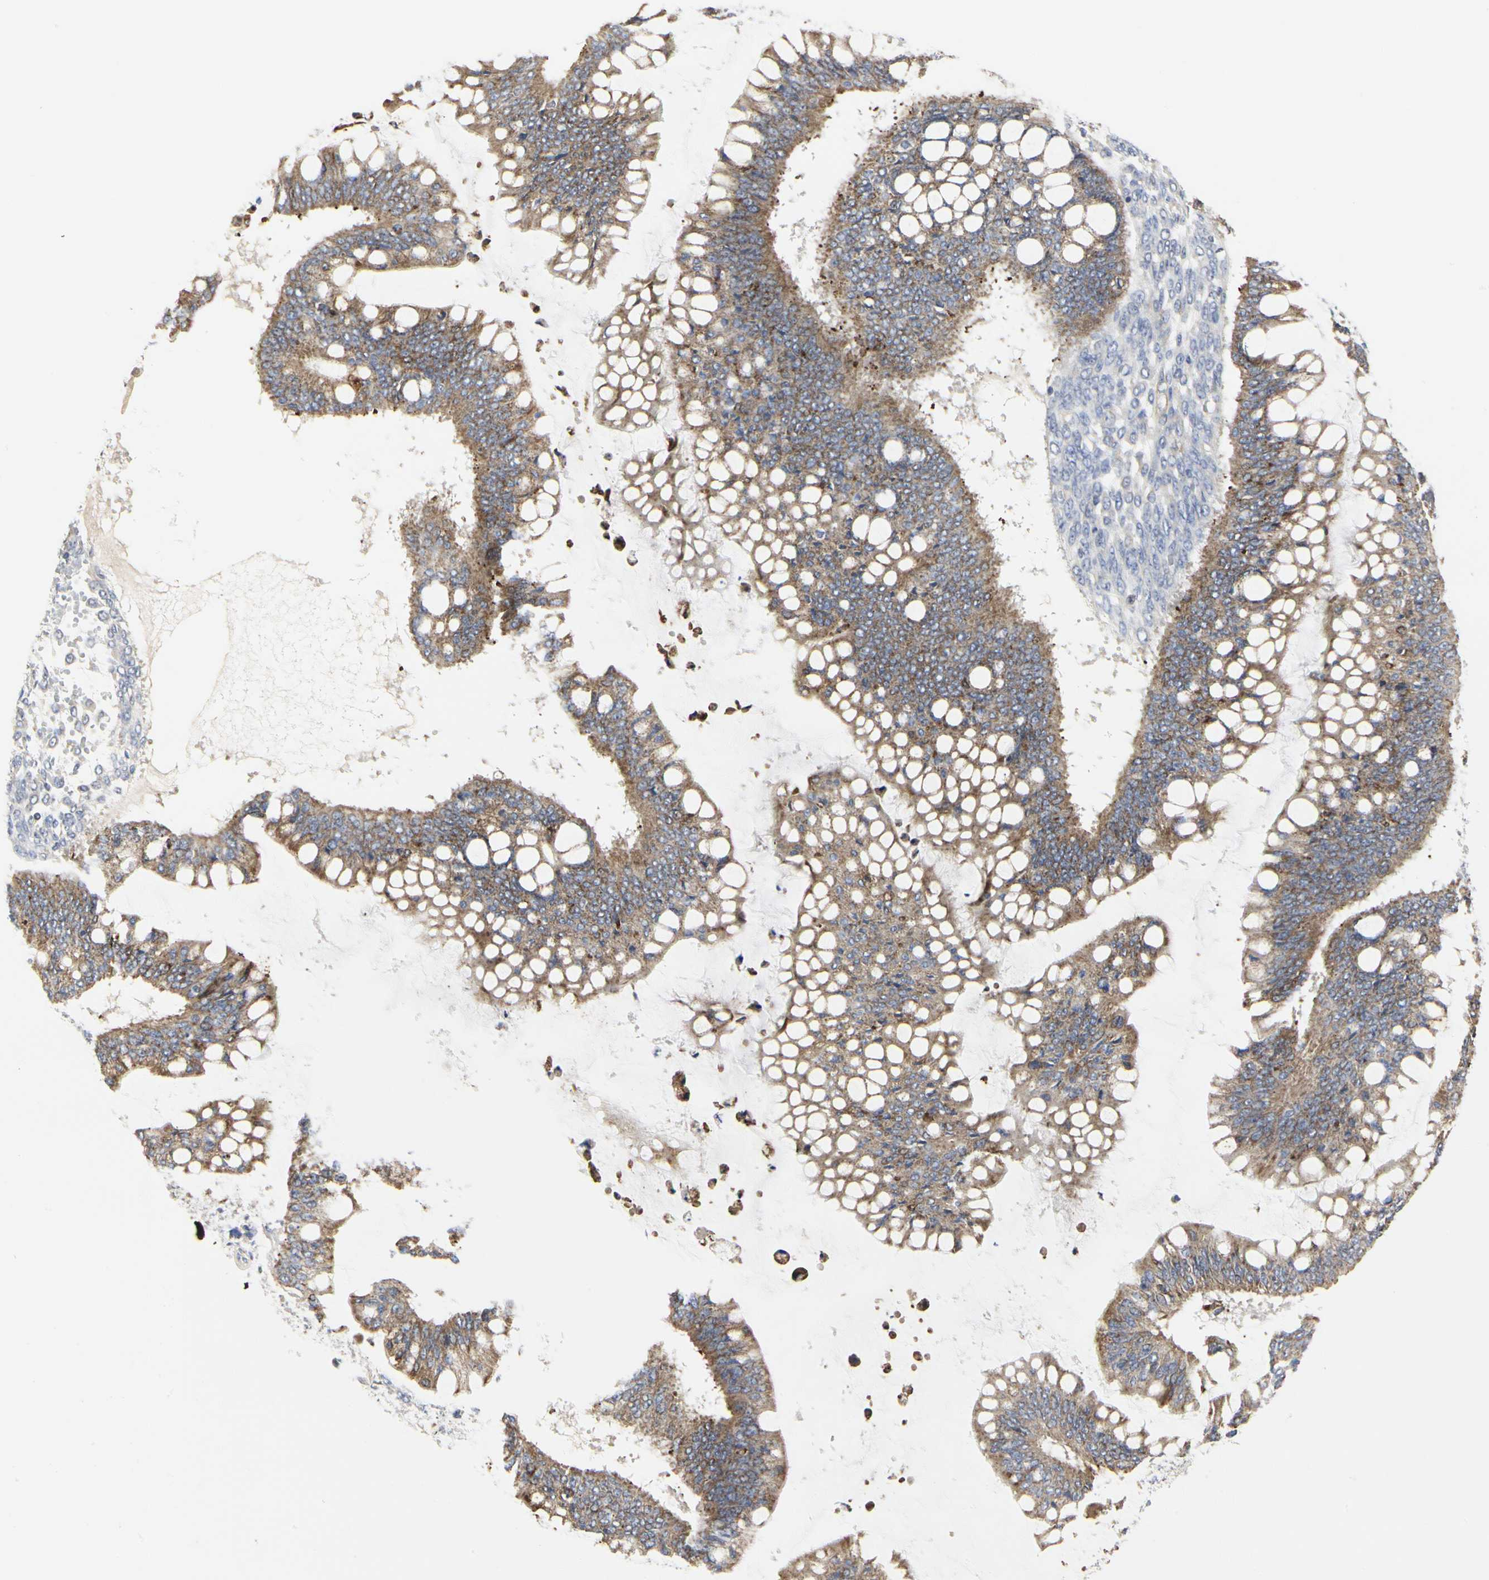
{"staining": {"intensity": "moderate", "quantity": ">75%", "location": "cytoplasmic/membranous"}, "tissue": "ovarian cancer", "cell_type": "Tumor cells", "image_type": "cancer", "snomed": [{"axis": "morphology", "description": "Cystadenocarcinoma, mucinous, NOS"}, {"axis": "topography", "description": "Ovary"}], "caption": "An IHC histopathology image of neoplastic tissue is shown. Protein staining in brown labels moderate cytoplasmic/membranous positivity in mucinous cystadenocarcinoma (ovarian) within tumor cells.", "gene": "SHANK2", "patient": {"sex": "female", "age": 73}}